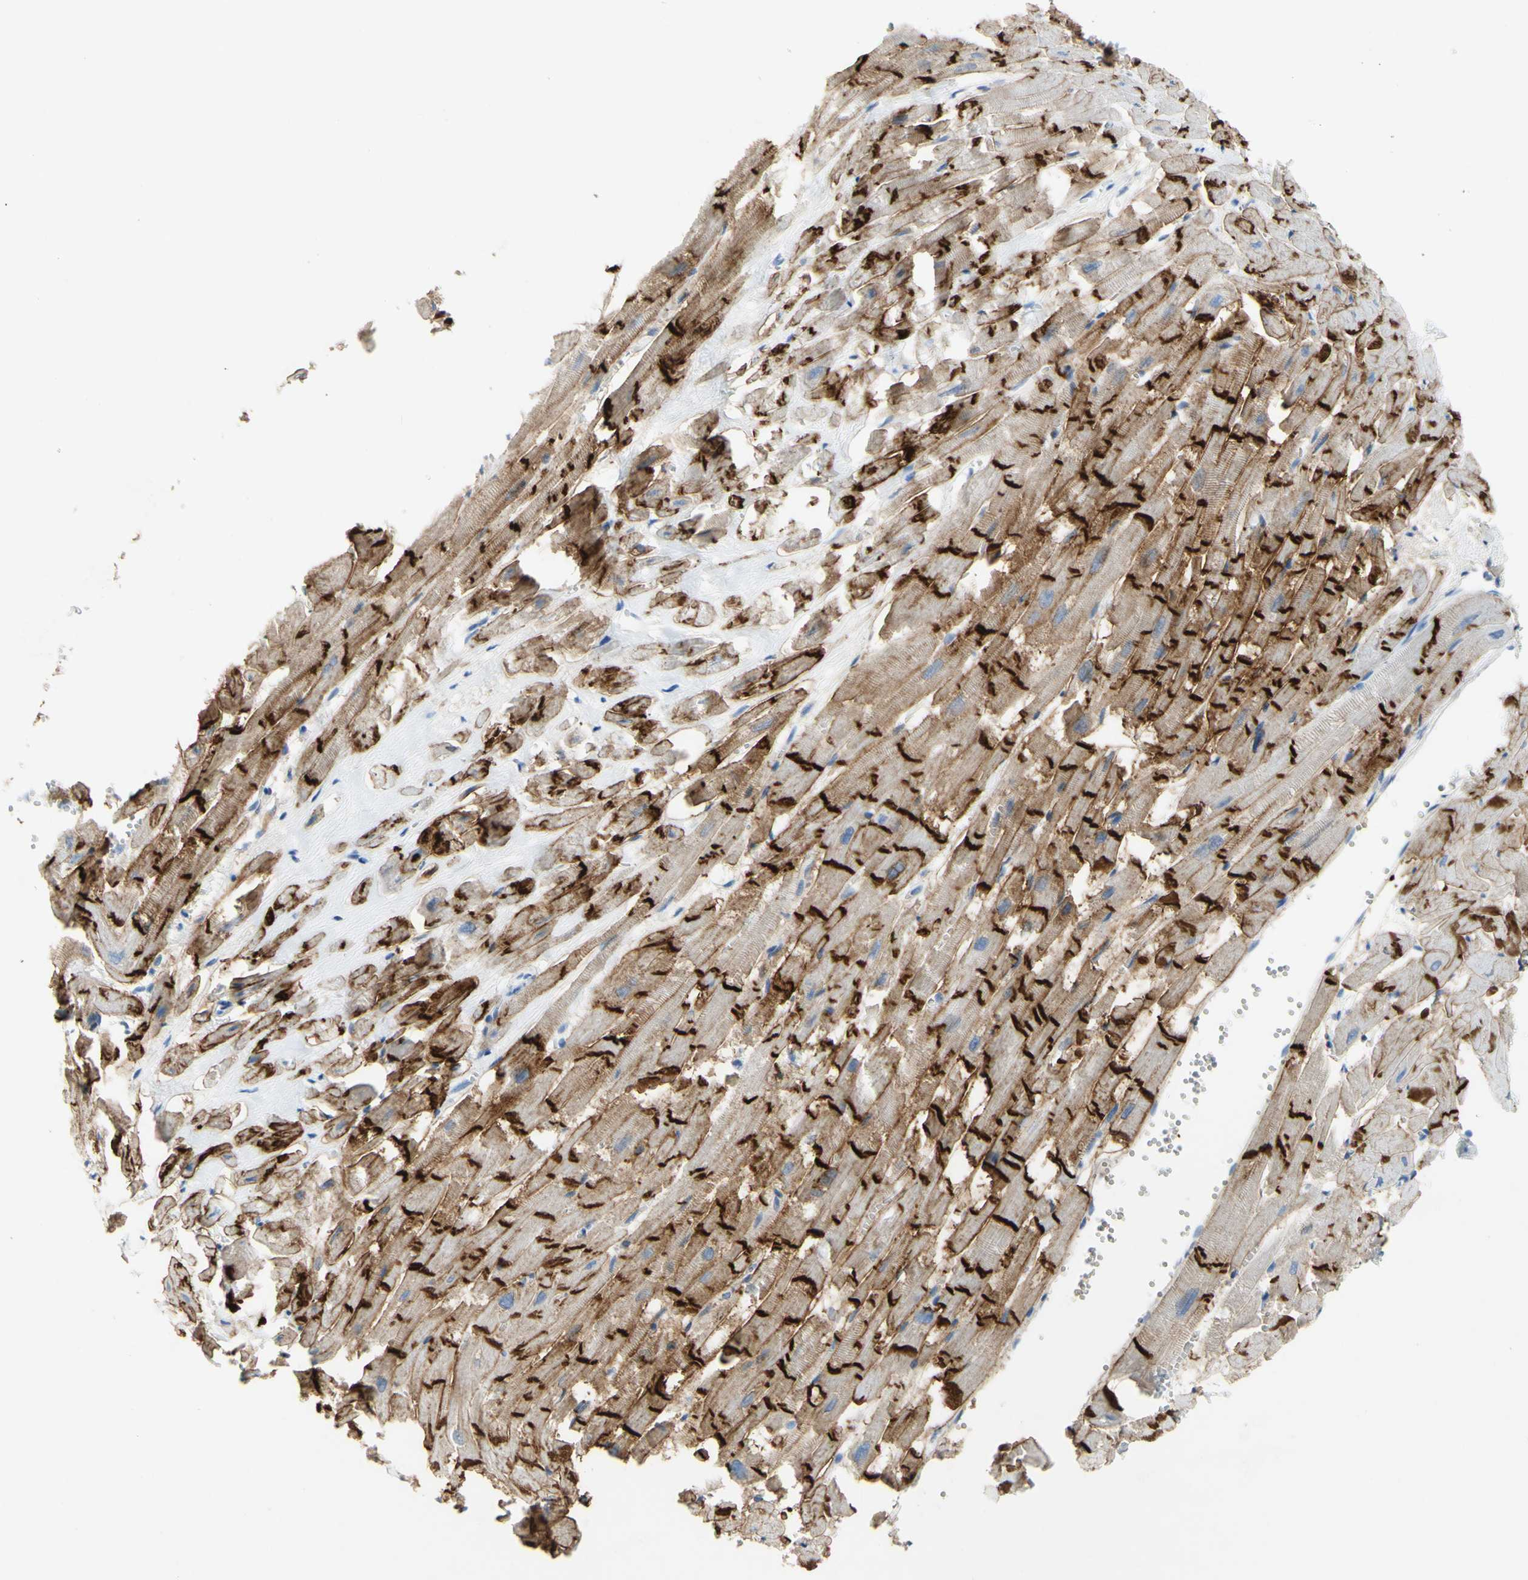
{"staining": {"intensity": "strong", "quantity": "25%-75%", "location": "cytoplasmic/membranous"}, "tissue": "heart muscle", "cell_type": "Cardiomyocytes", "image_type": "normal", "snomed": [{"axis": "morphology", "description": "Normal tissue, NOS"}, {"axis": "topography", "description": "Heart"}], "caption": "Immunohistochemistry histopathology image of normal heart muscle: heart muscle stained using IHC exhibits high levels of strong protein expression localized specifically in the cytoplasmic/membranous of cardiomyocytes, appearing as a cytoplasmic/membranous brown color.", "gene": "DSC2", "patient": {"sex": "female", "age": 19}}